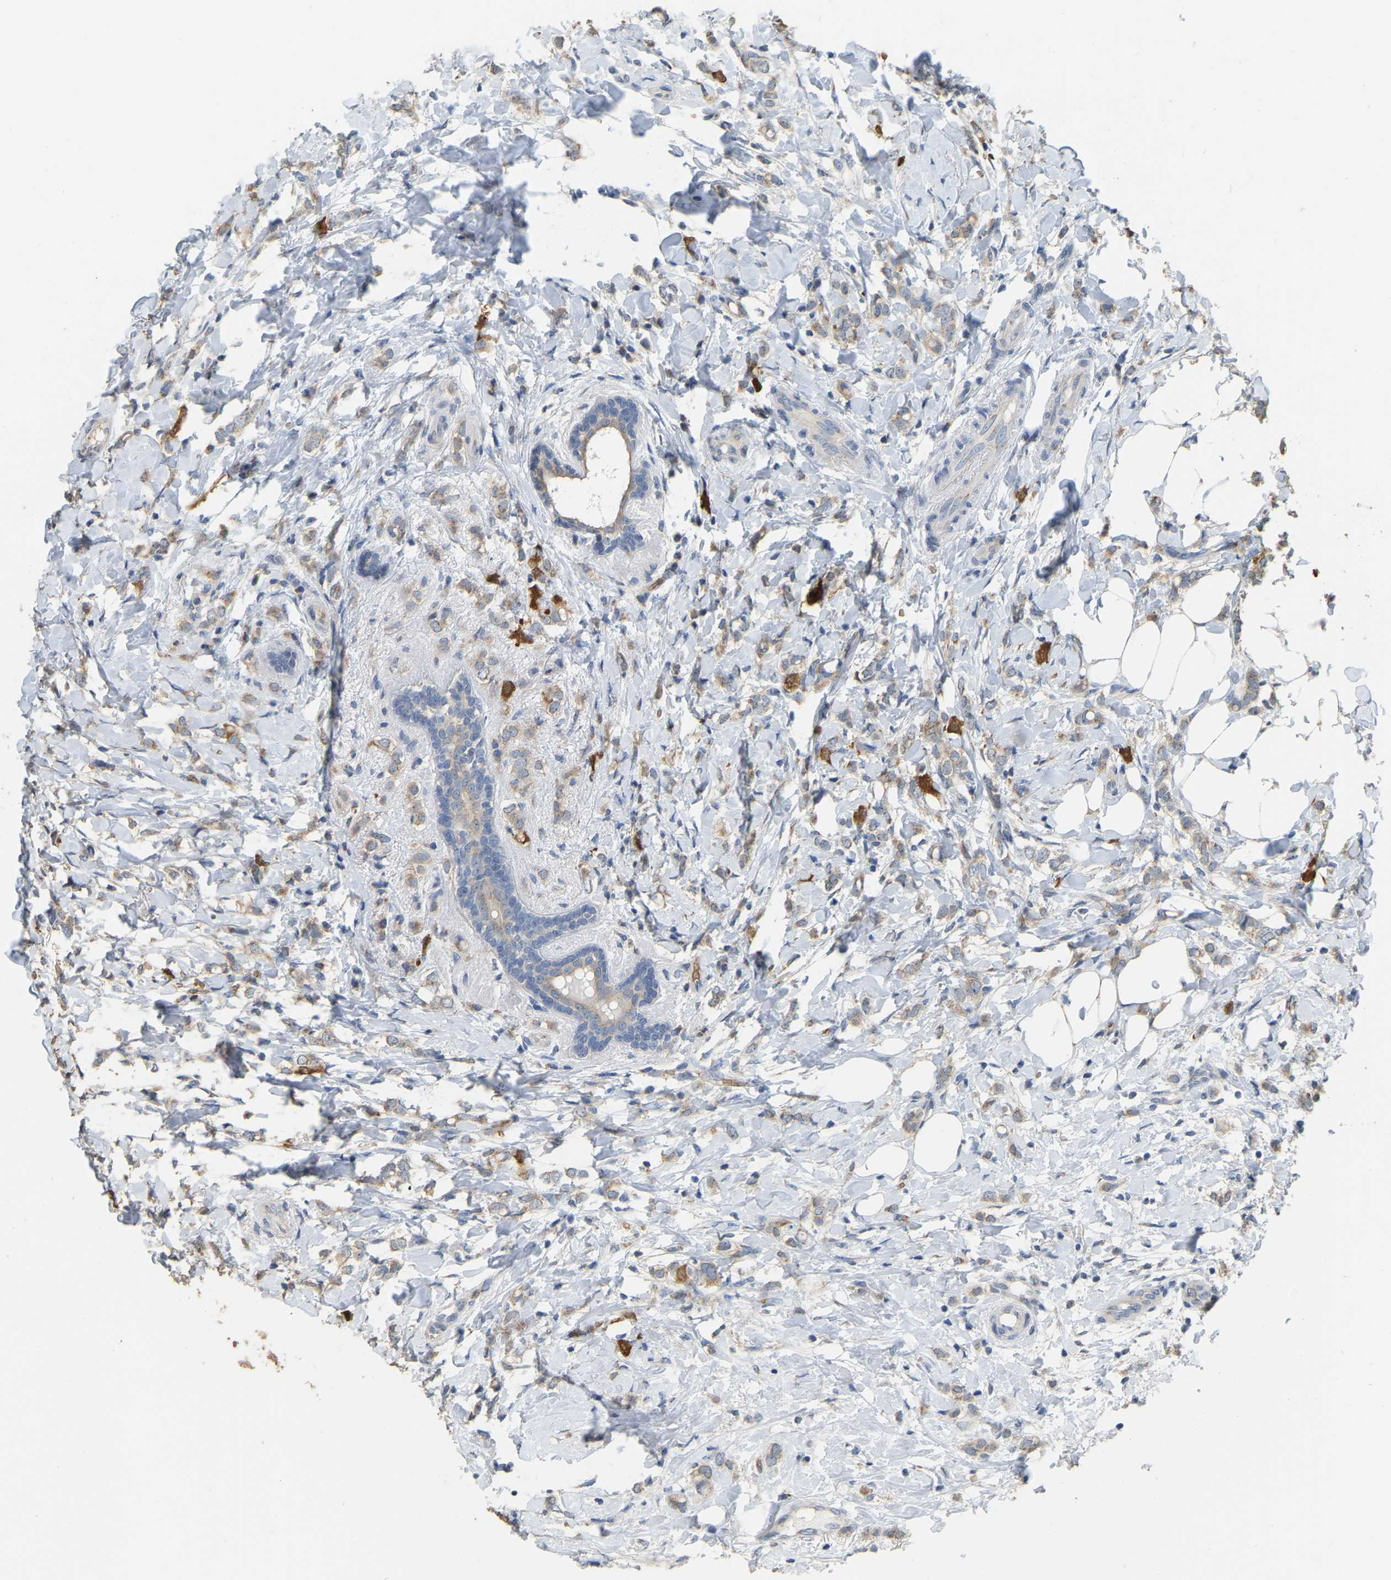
{"staining": {"intensity": "moderate", "quantity": ">75%", "location": "cytoplasmic/membranous"}, "tissue": "breast cancer", "cell_type": "Tumor cells", "image_type": "cancer", "snomed": [{"axis": "morphology", "description": "Normal tissue, NOS"}, {"axis": "morphology", "description": "Lobular carcinoma"}, {"axis": "topography", "description": "Breast"}], "caption": "A micrograph of human breast lobular carcinoma stained for a protein displays moderate cytoplasmic/membranous brown staining in tumor cells.", "gene": "CFAP298", "patient": {"sex": "female", "age": 47}}